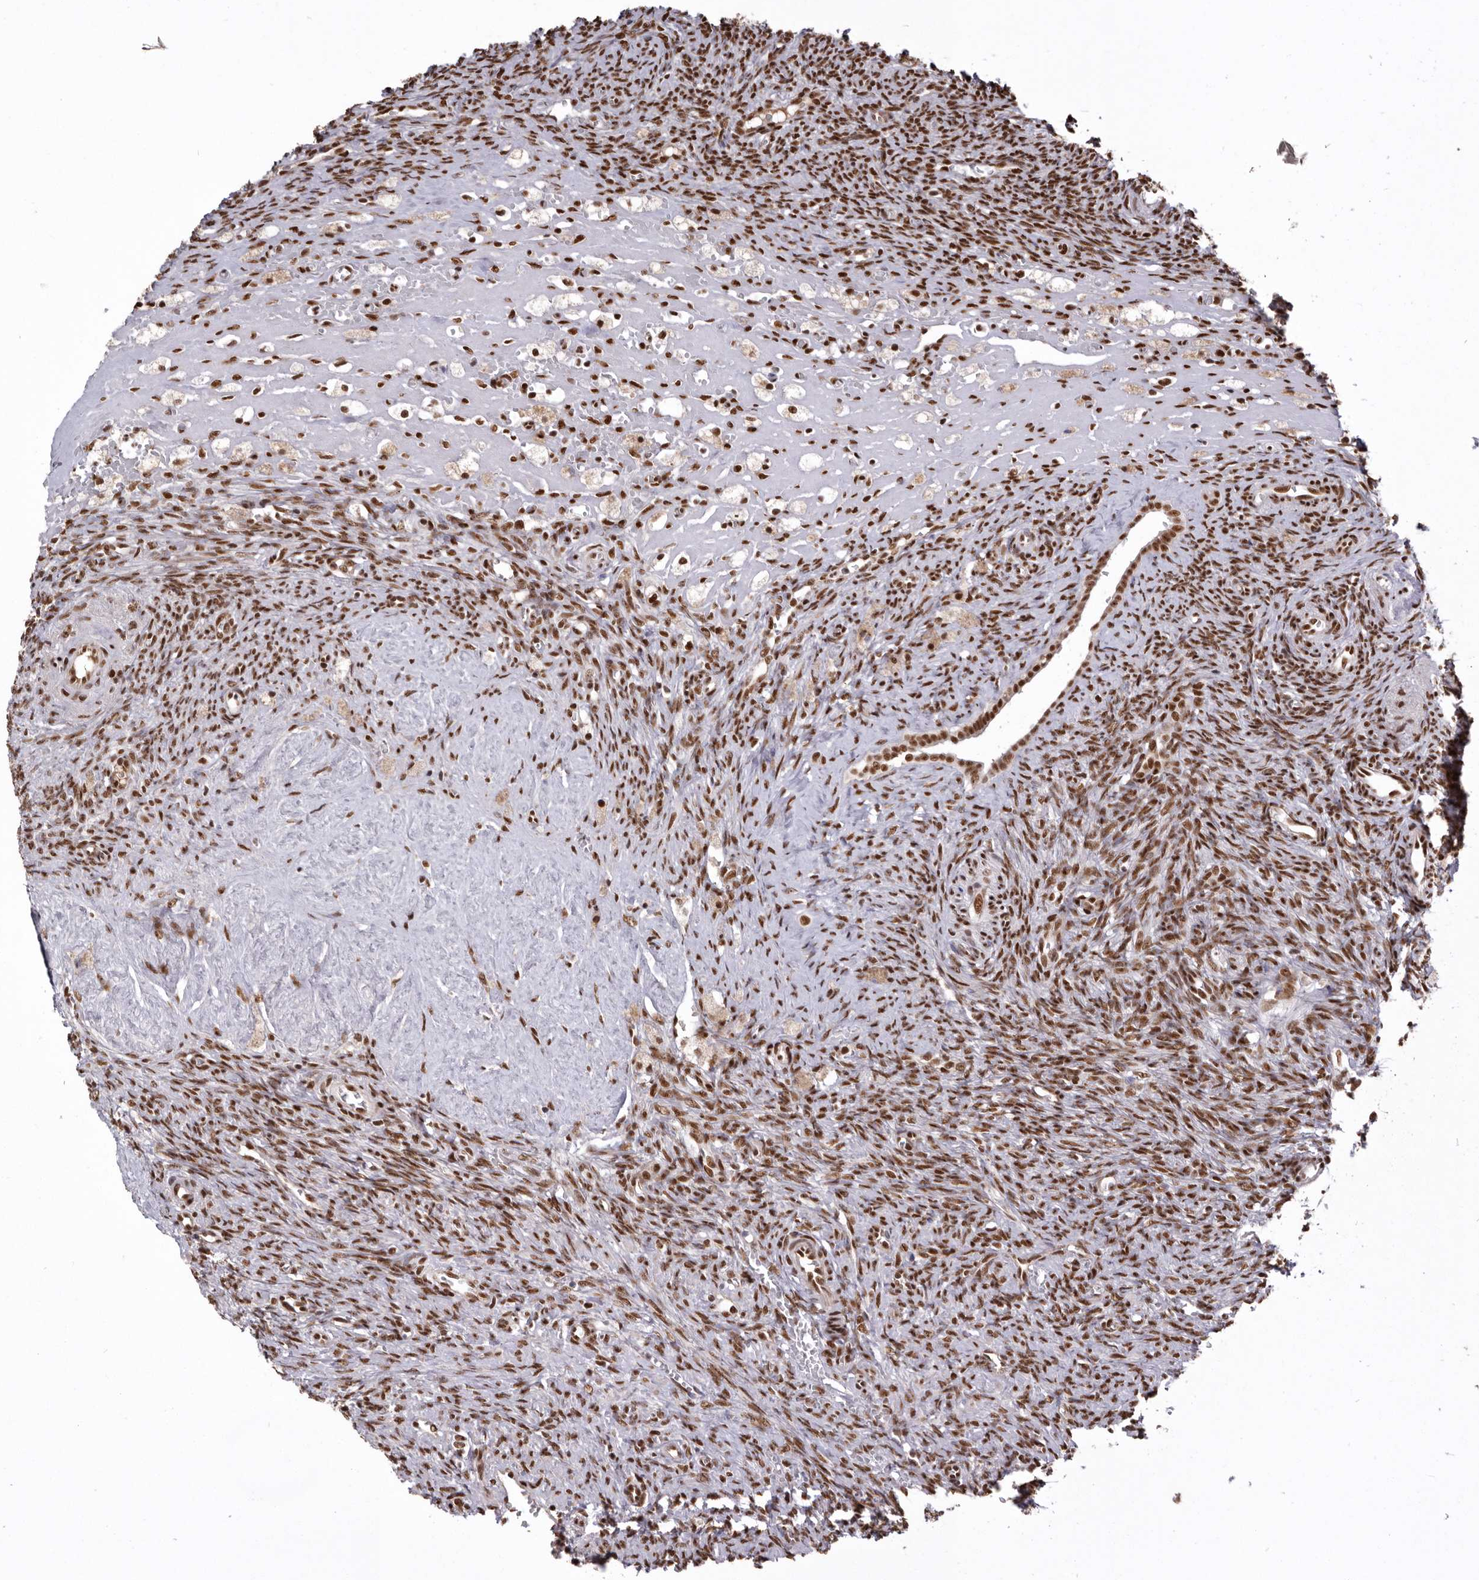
{"staining": {"intensity": "strong", "quantity": ">75%", "location": "nuclear"}, "tissue": "ovary", "cell_type": "Follicle cells", "image_type": "normal", "snomed": [{"axis": "morphology", "description": "Normal tissue, NOS"}, {"axis": "topography", "description": "Ovary"}], "caption": "Immunohistochemistry photomicrograph of benign human ovary stained for a protein (brown), which shows high levels of strong nuclear expression in approximately >75% of follicle cells.", "gene": "CHTOP", "patient": {"sex": "female", "age": 41}}